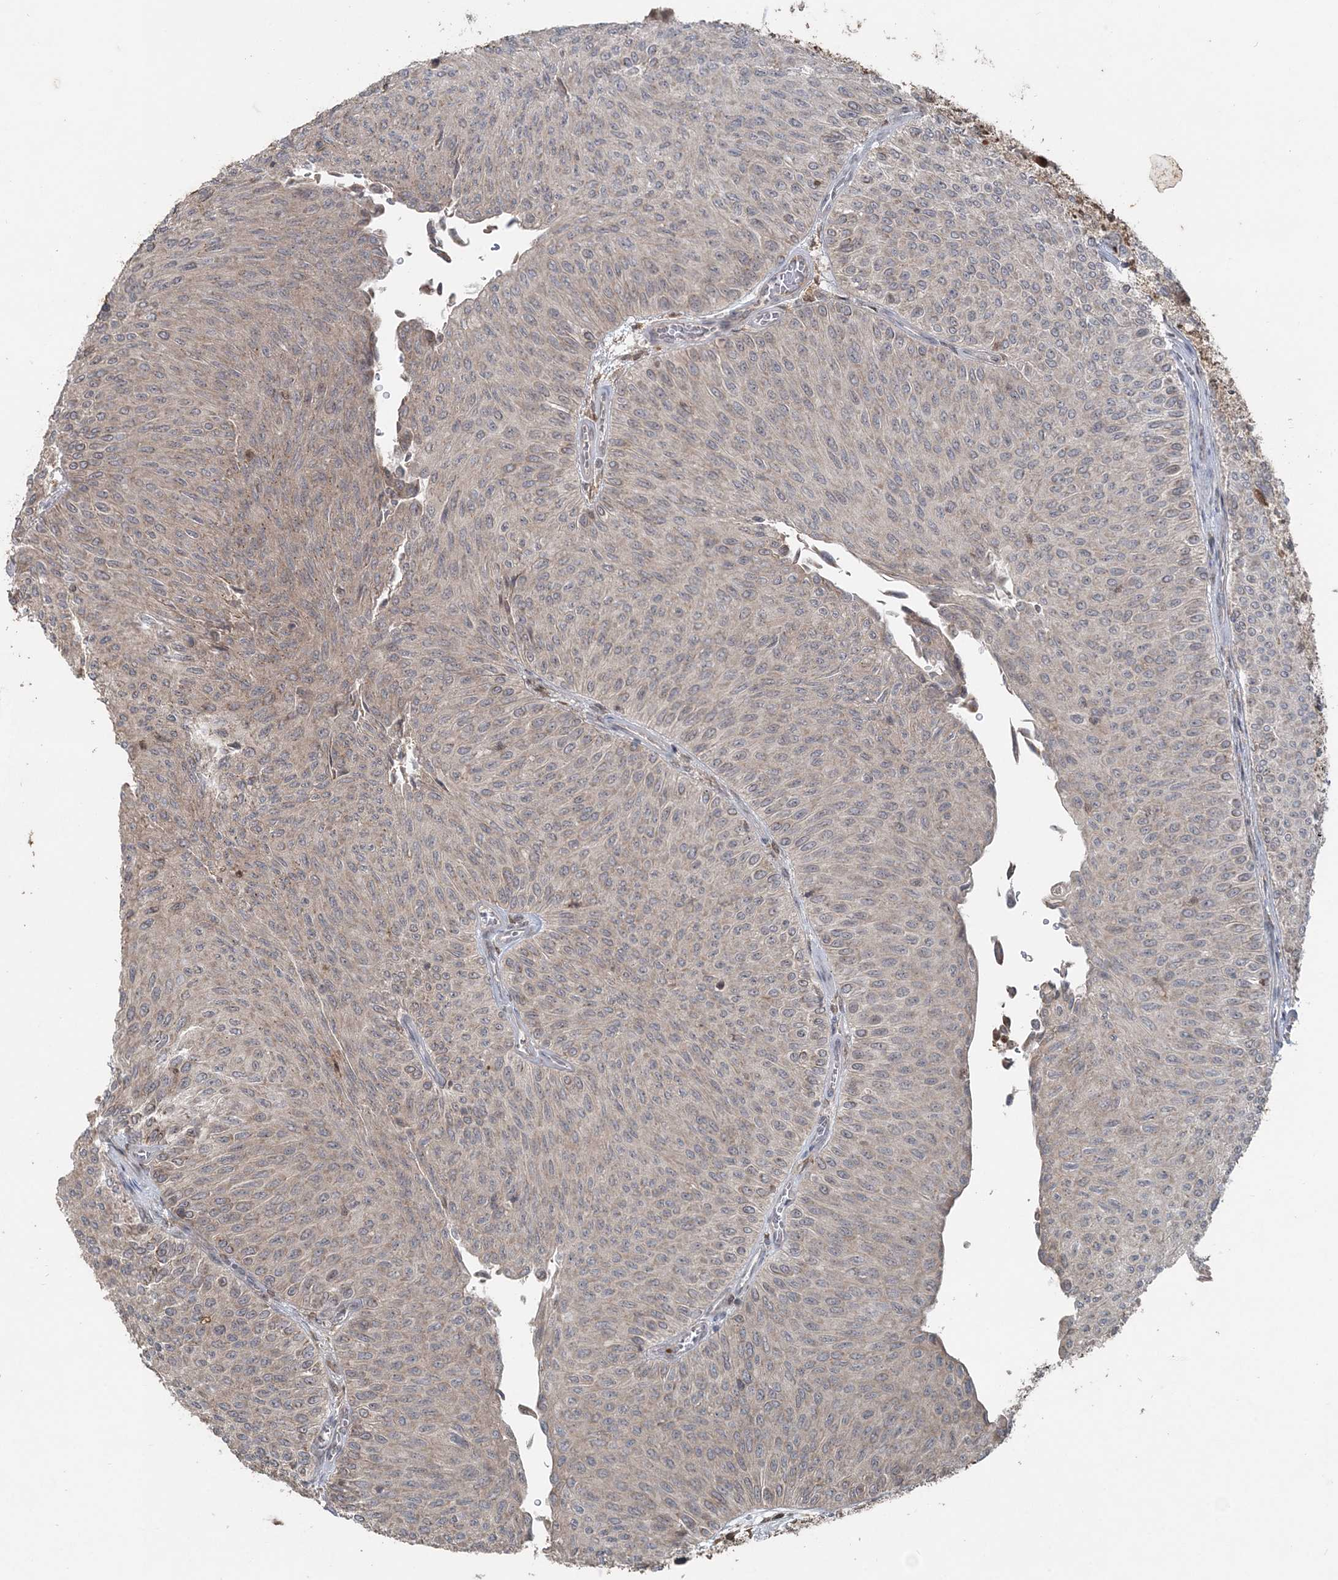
{"staining": {"intensity": "weak", "quantity": "<25%", "location": "cytoplasmic/membranous"}, "tissue": "urothelial cancer", "cell_type": "Tumor cells", "image_type": "cancer", "snomed": [{"axis": "morphology", "description": "Urothelial carcinoma, Low grade"}, {"axis": "topography", "description": "Urinary bladder"}], "caption": "This image is of urothelial carcinoma (low-grade) stained with immunohistochemistry to label a protein in brown with the nuclei are counter-stained blue. There is no staining in tumor cells. Nuclei are stained in blue.", "gene": "SLU7", "patient": {"sex": "male", "age": 78}}